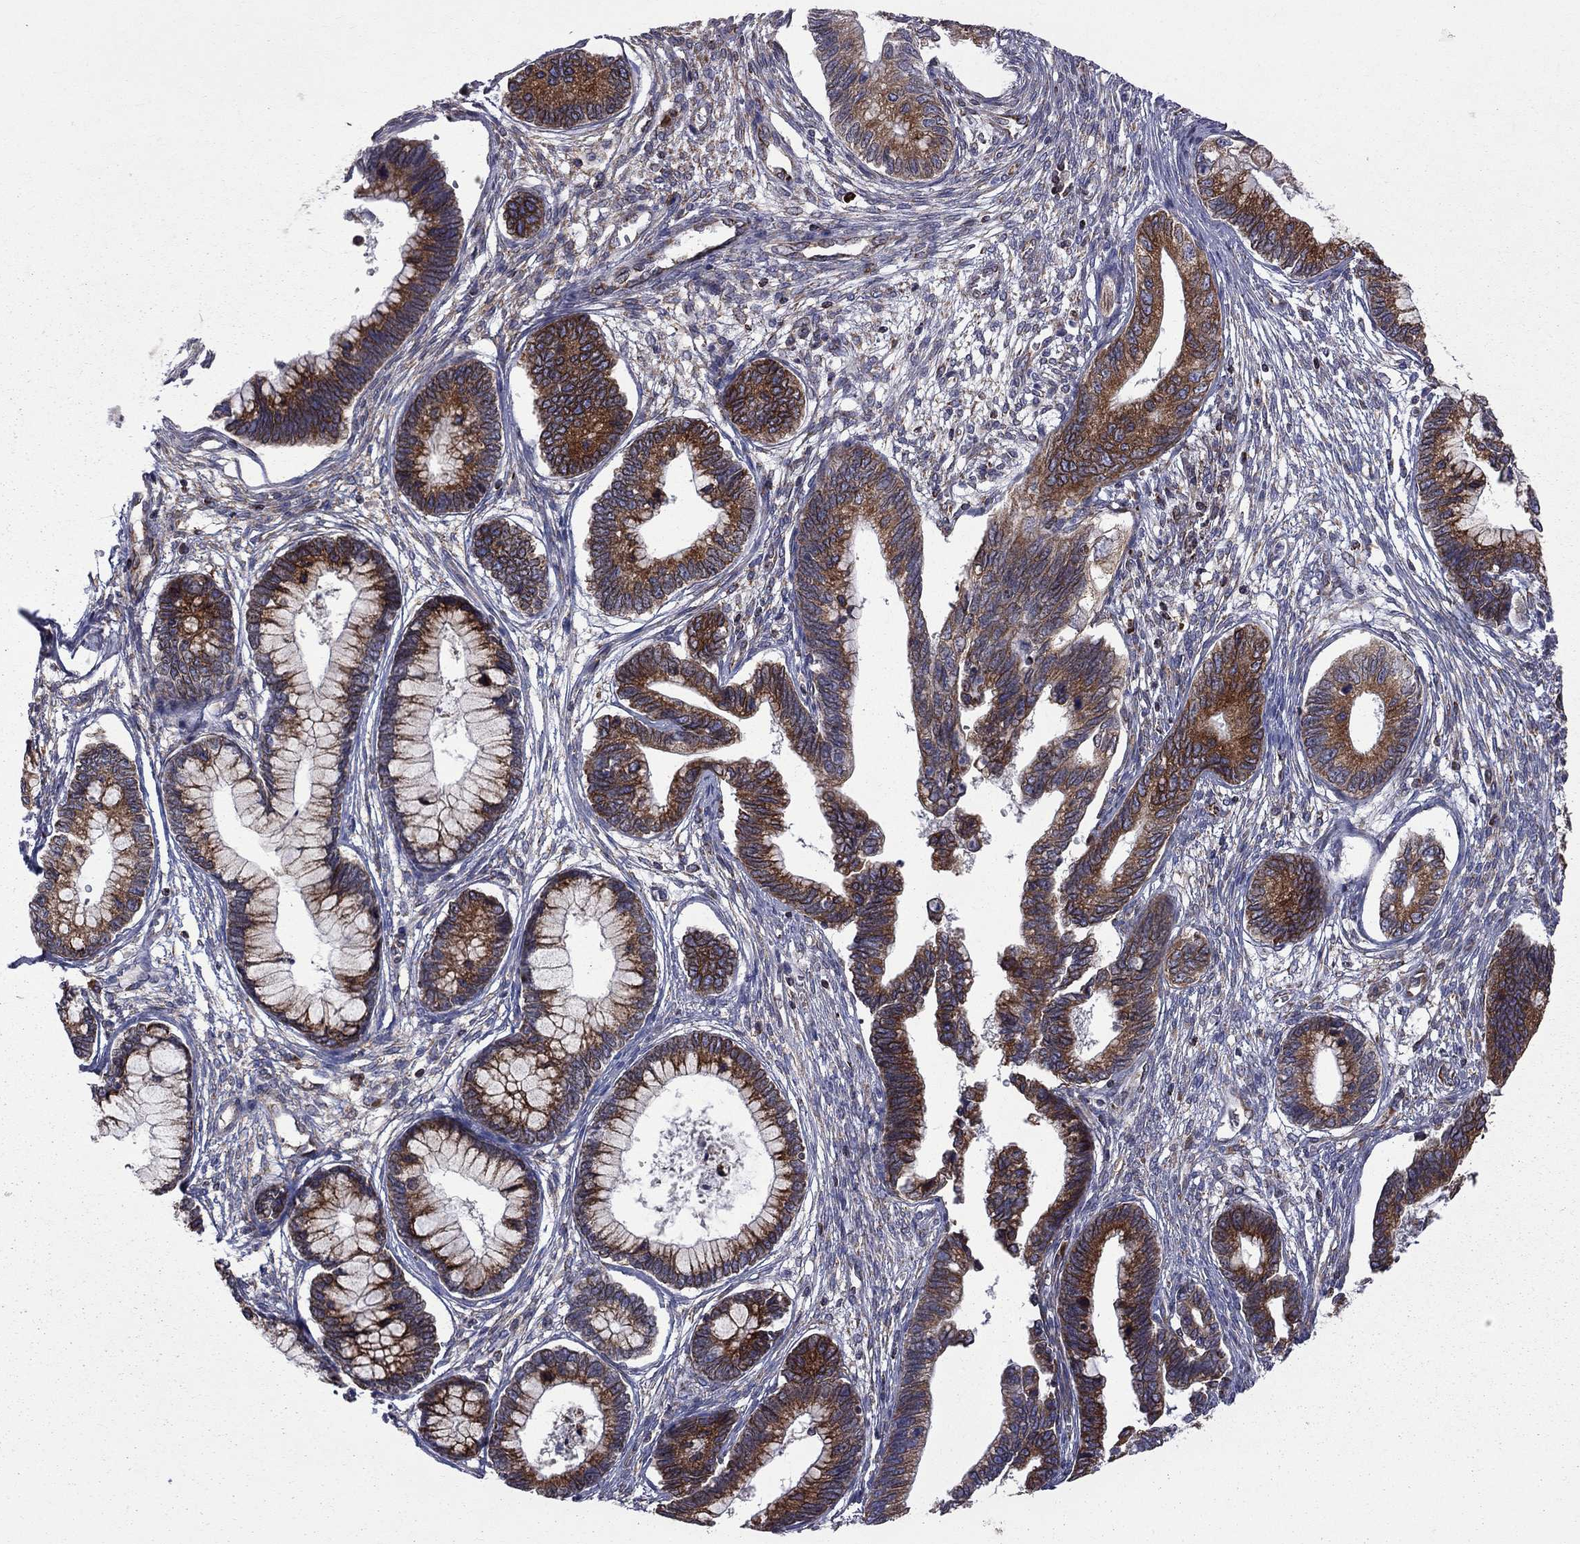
{"staining": {"intensity": "strong", "quantity": "25%-75%", "location": "cytoplasmic/membranous"}, "tissue": "cervical cancer", "cell_type": "Tumor cells", "image_type": "cancer", "snomed": [{"axis": "morphology", "description": "Adenocarcinoma, NOS"}, {"axis": "topography", "description": "Cervix"}], "caption": "Tumor cells show high levels of strong cytoplasmic/membranous positivity in about 25%-75% of cells in human cervical cancer (adenocarcinoma).", "gene": "CLPTM1", "patient": {"sex": "female", "age": 44}}